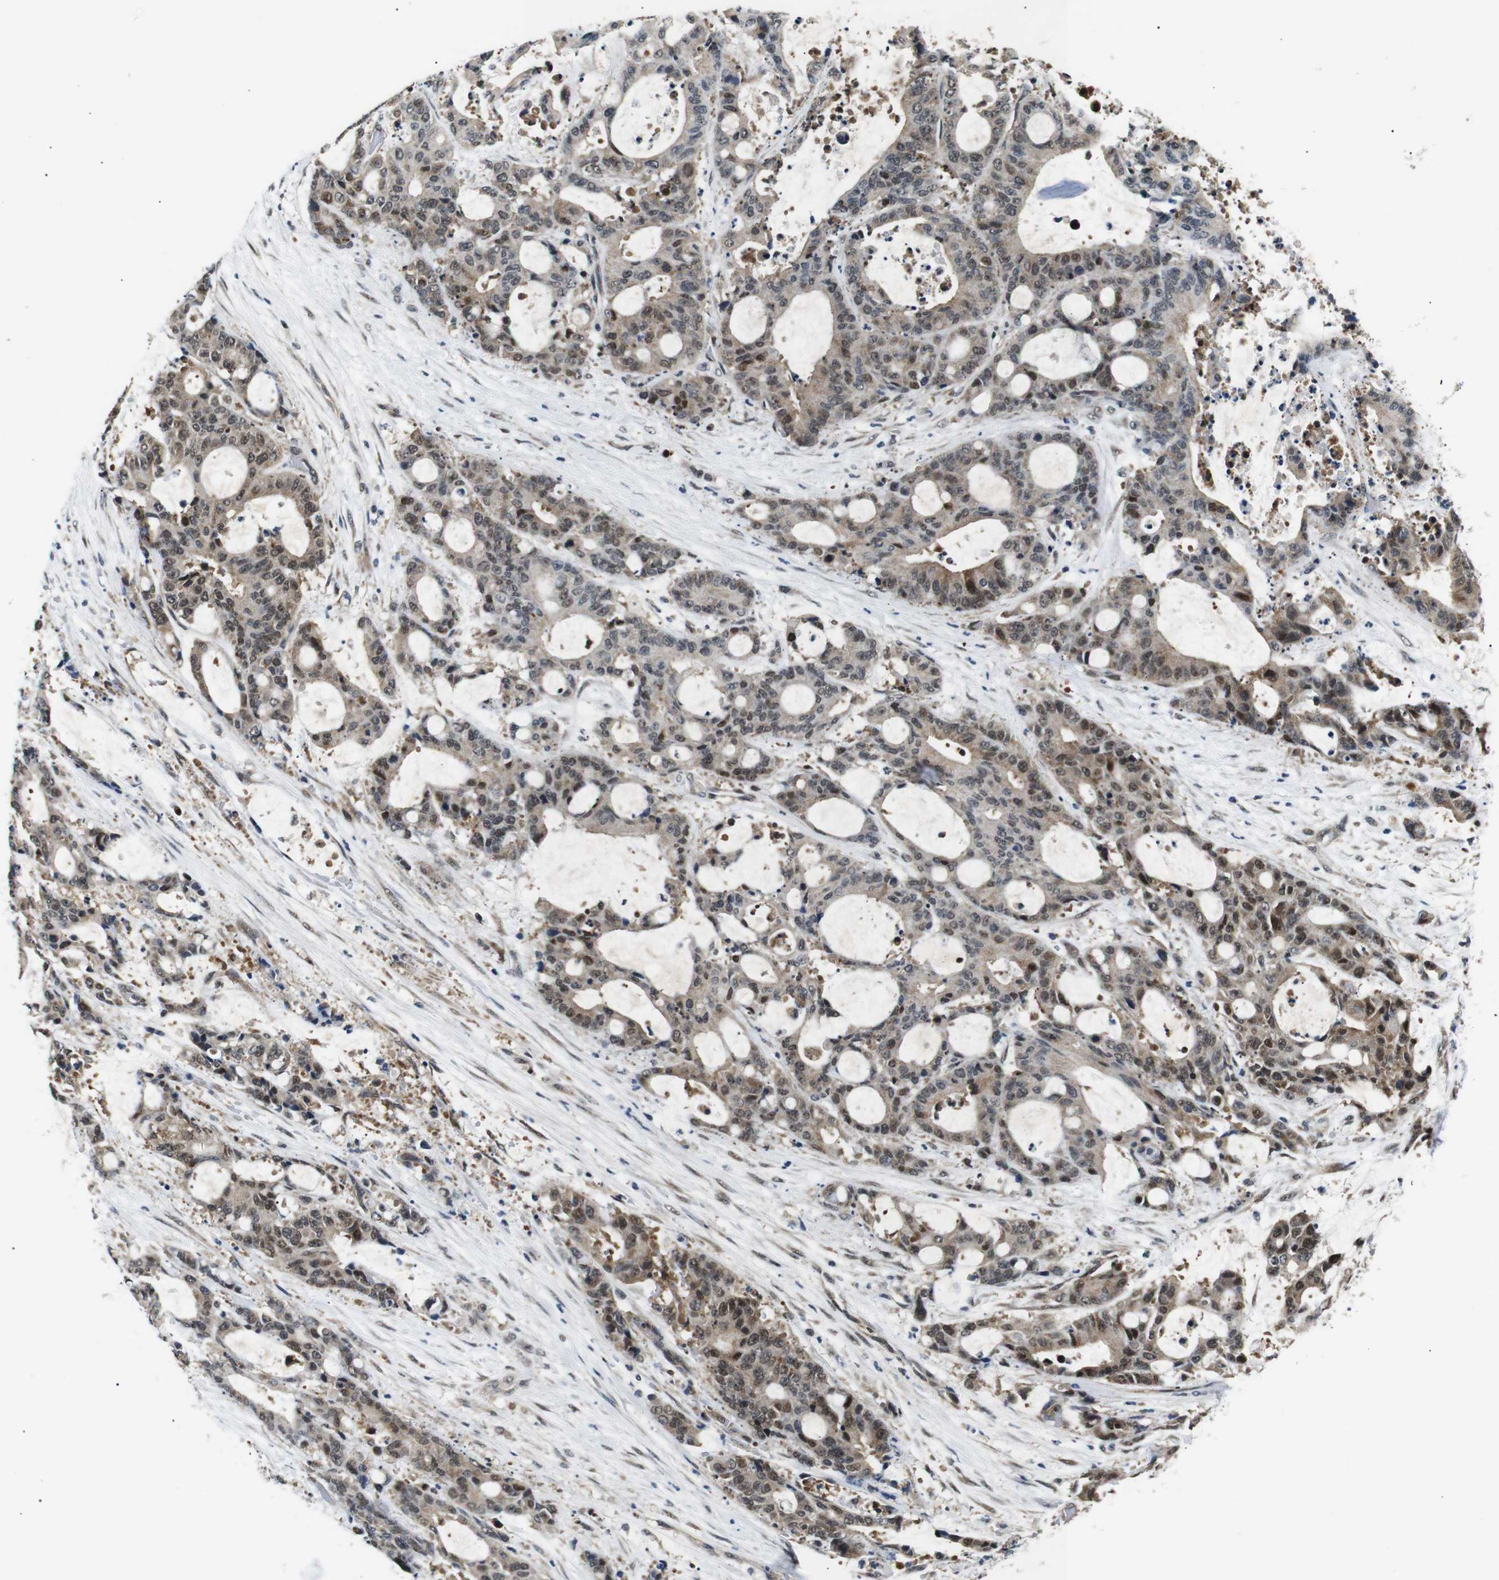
{"staining": {"intensity": "weak", "quantity": ">75%", "location": "cytoplasmic/membranous,nuclear"}, "tissue": "liver cancer", "cell_type": "Tumor cells", "image_type": "cancer", "snomed": [{"axis": "morphology", "description": "Normal tissue, NOS"}, {"axis": "morphology", "description": "Cholangiocarcinoma"}, {"axis": "topography", "description": "Liver"}, {"axis": "topography", "description": "Peripheral nerve tissue"}], "caption": "The micrograph displays staining of liver cancer, revealing weak cytoplasmic/membranous and nuclear protein positivity (brown color) within tumor cells. (DAB IHC with brightfield microscopy, high magnification).", "gene": "SKP1", "patient": {"sex": "female", "age": 73}}